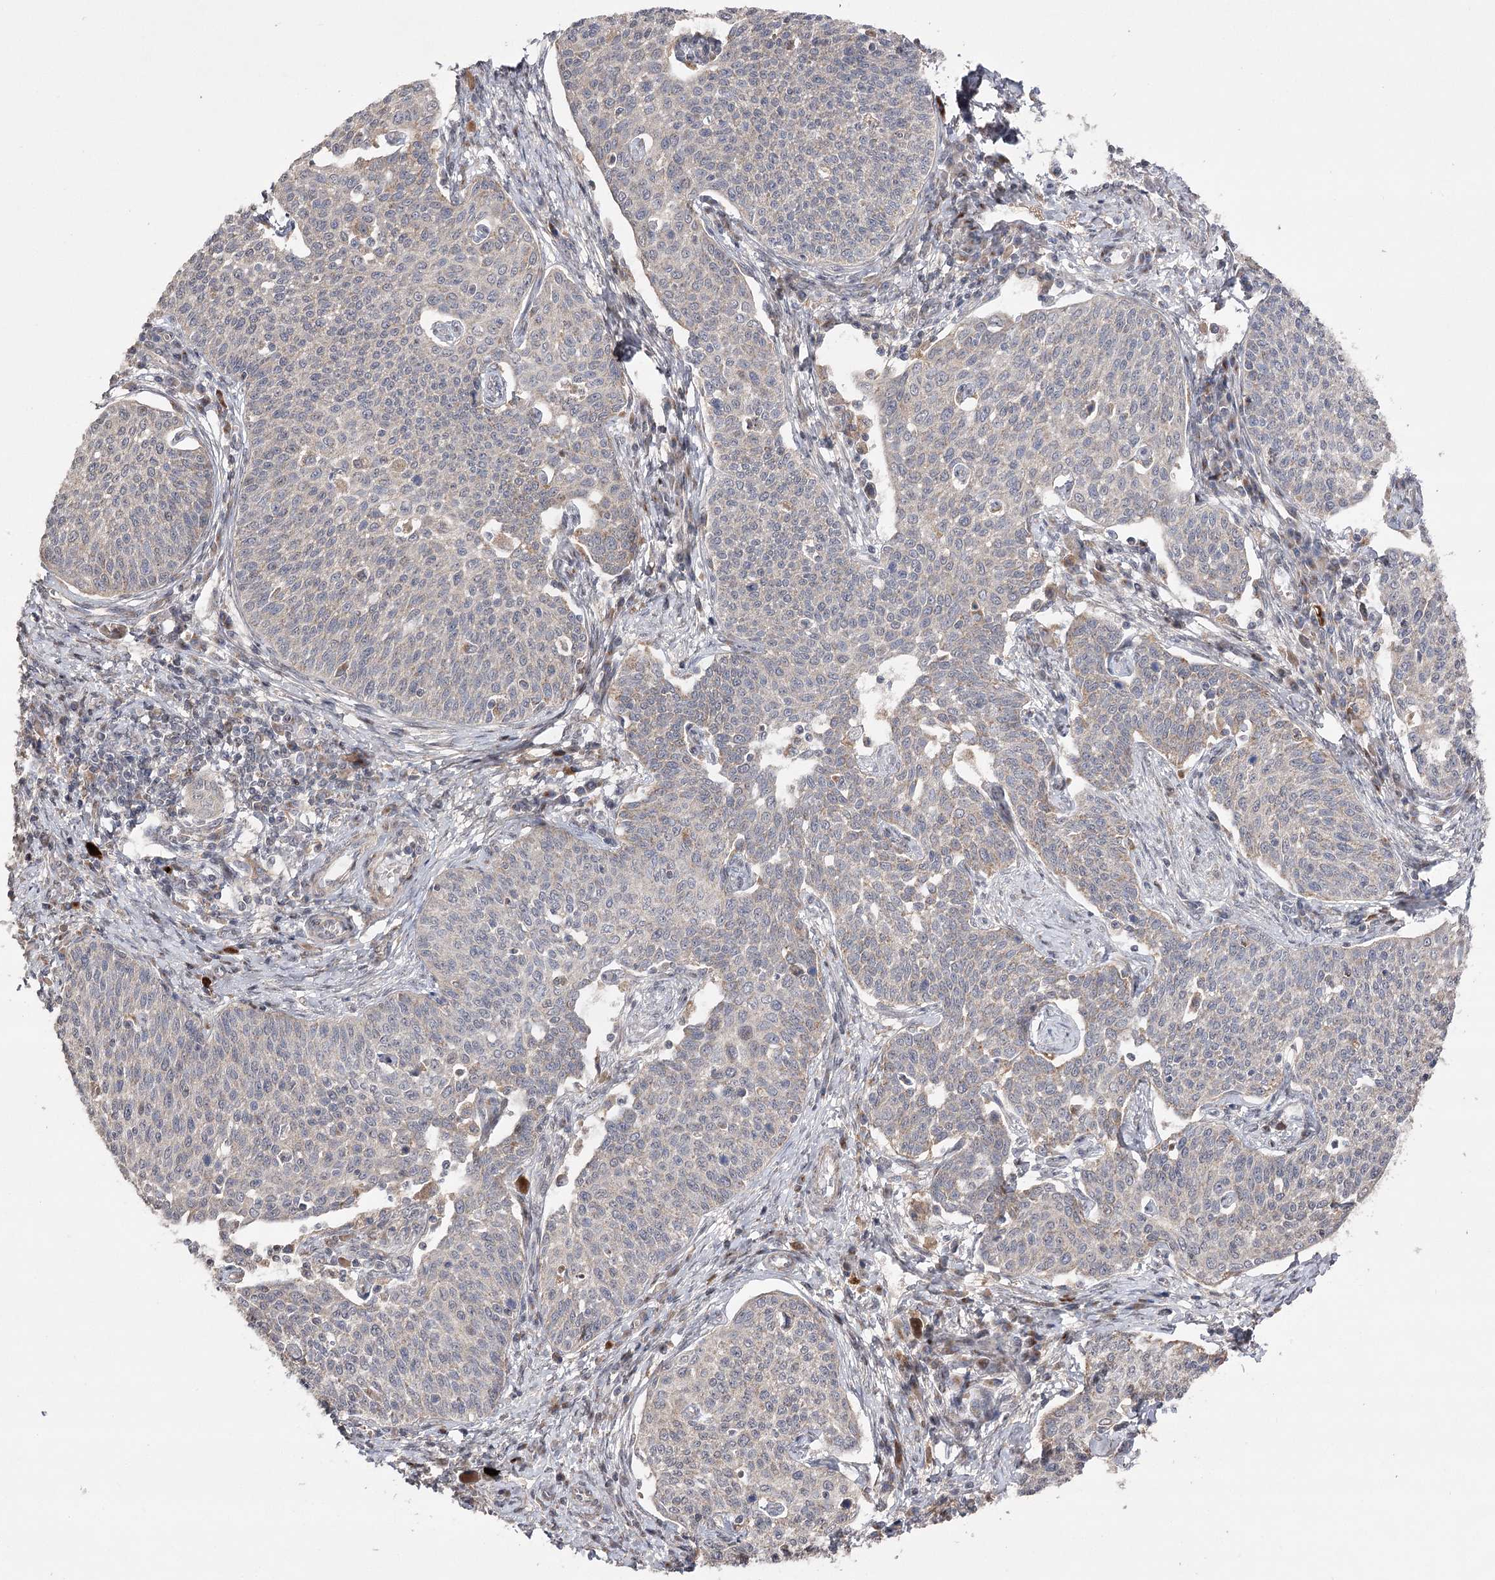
{"staining": {"intensity": "weak", "quantity": "25%-75%", "location": "cytoplasmic/membranous"}, "tissue": "cervical cancer", "cell_type": "Tumor cells", "image_type": "cancer", "snomed": [{"axis": "morphology", "description": "Squamous cell carcinoma, NOS"}, {"axis": "topography", "description": "Cervix"}], "caption": "This micrograph reveals cervical cancer (squamous cell carcinoma) stained with immunohistochemistry (IHC) to label a protein in brown. The cytoplasmic/membranous of tumor cells show weak positivity for the protein. Nuclei are counter-stained blue.", "gene": "OBSL1", "patient": {"sex": "female", "age": 34}}